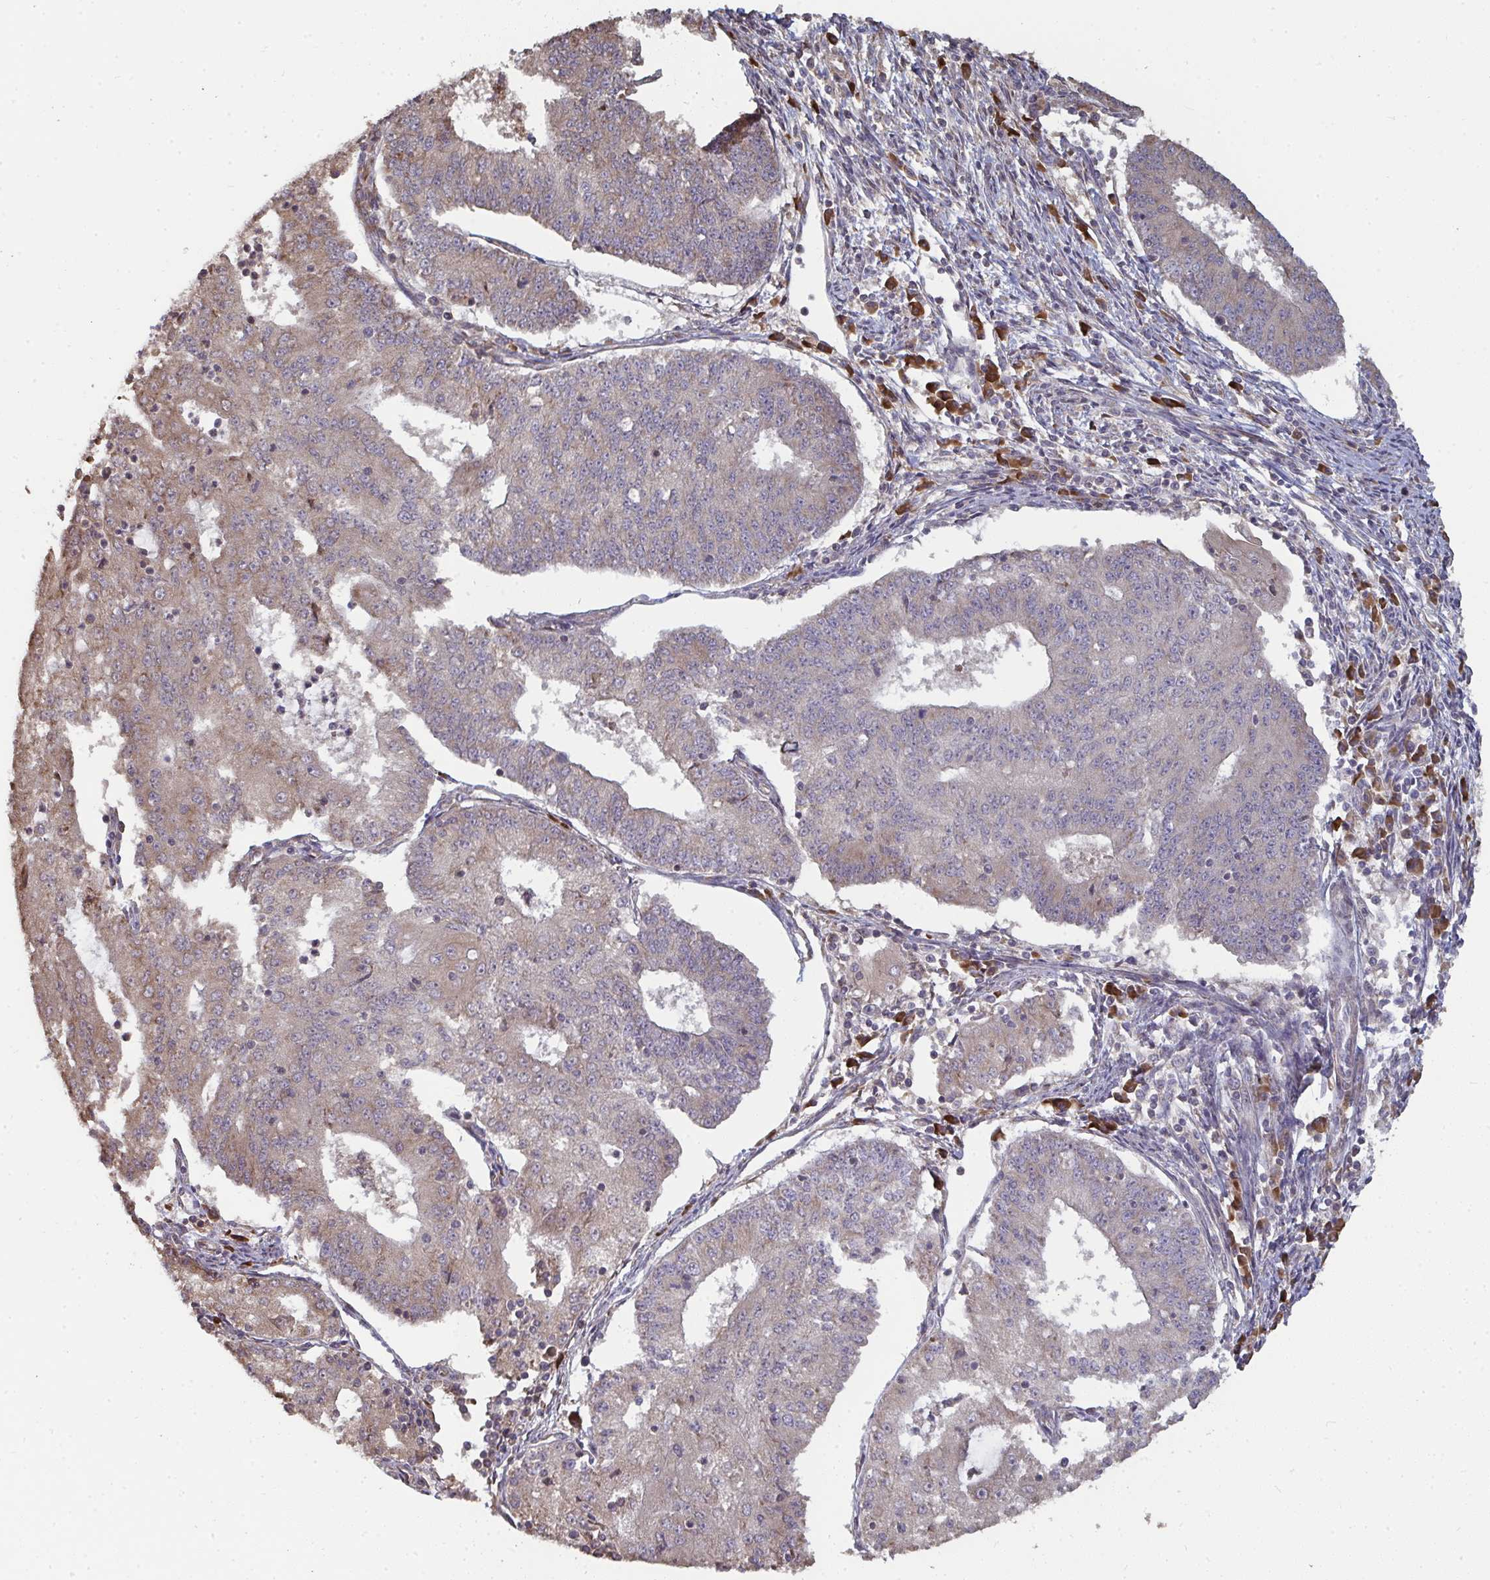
{"staining": {"intensity": "weak", "quantity": "<25%", "location": "cytoplasmic/membranous"}, "tissue": "endometrial cancer", "cell_type": "Tumor cells", "image_type": "cancer", "snomed": [{"axis": "morphology", "description": "Adenocarcinoma, NOS"}, {"axis": "topography", "description": "Endometrium"}], "caption": "Immunohistochemical staining of human endometrial cancer displays no significant positivity in tumor cells.", "gene": "ZFYVE28", "patient": {"sex": "female", "age": 56}}